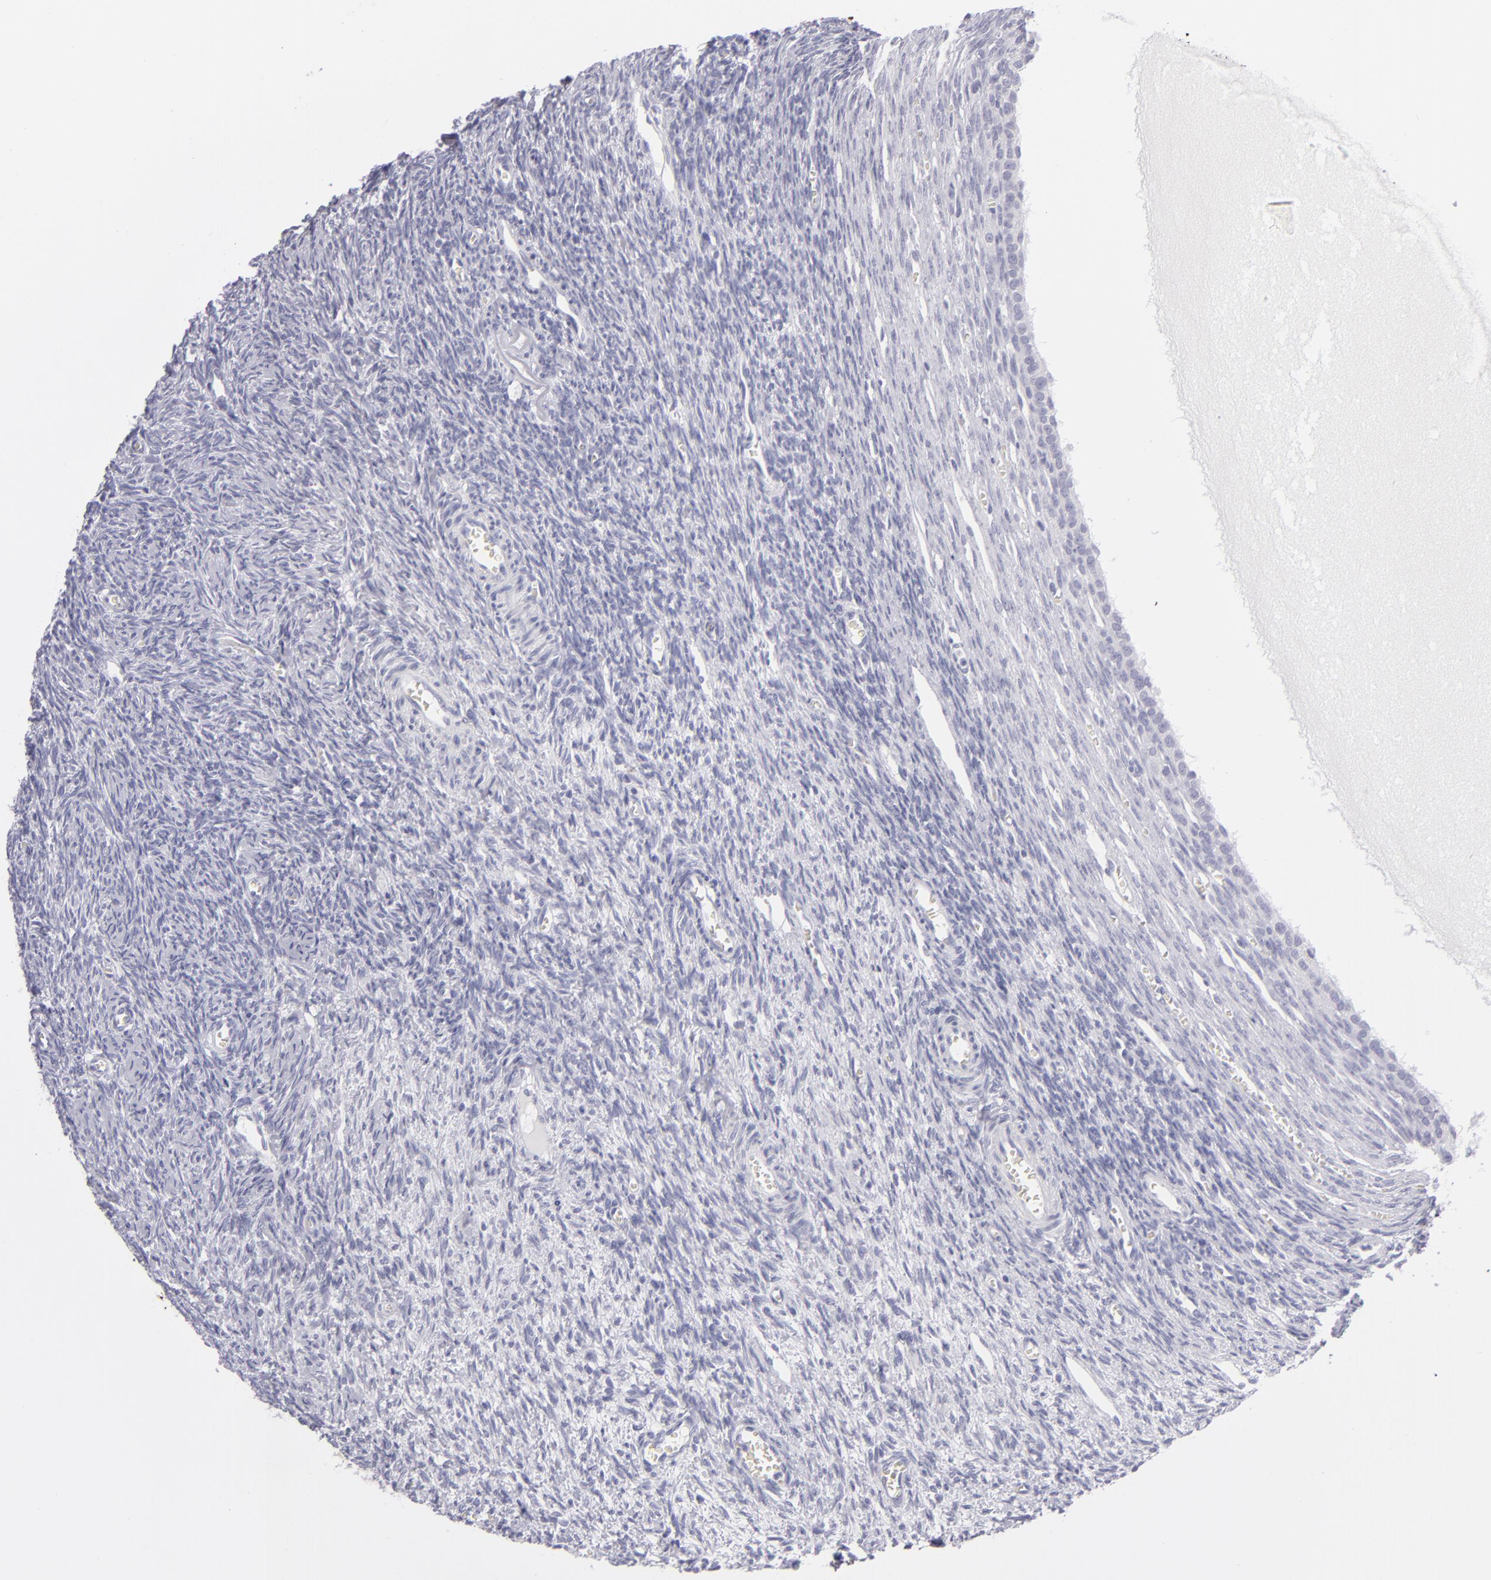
{"staining": {"intensity": "negative", "quantity": "none", "location": "none"}, "tissue": "ovary", "cell_type": "Follicle cells", "image_type": "normal", "snomed": [{"axis": "morphology", "description": "Normal tissue, NOS"}, {"axis": "topography", "description": "Ovary"}], "caption": "Immunohistochemical staining of normal human ovary exhibits no significant positivity in follicle cells. The staining was performed using DAB (3,3'-diaminobenzidine) to visualize the protein expression in brown, while the nuclei were stained in blue with hematoxylin (Magnification: 20x).", "gene": "VIL1", "patient": {"sex": "female", "age": 27}}